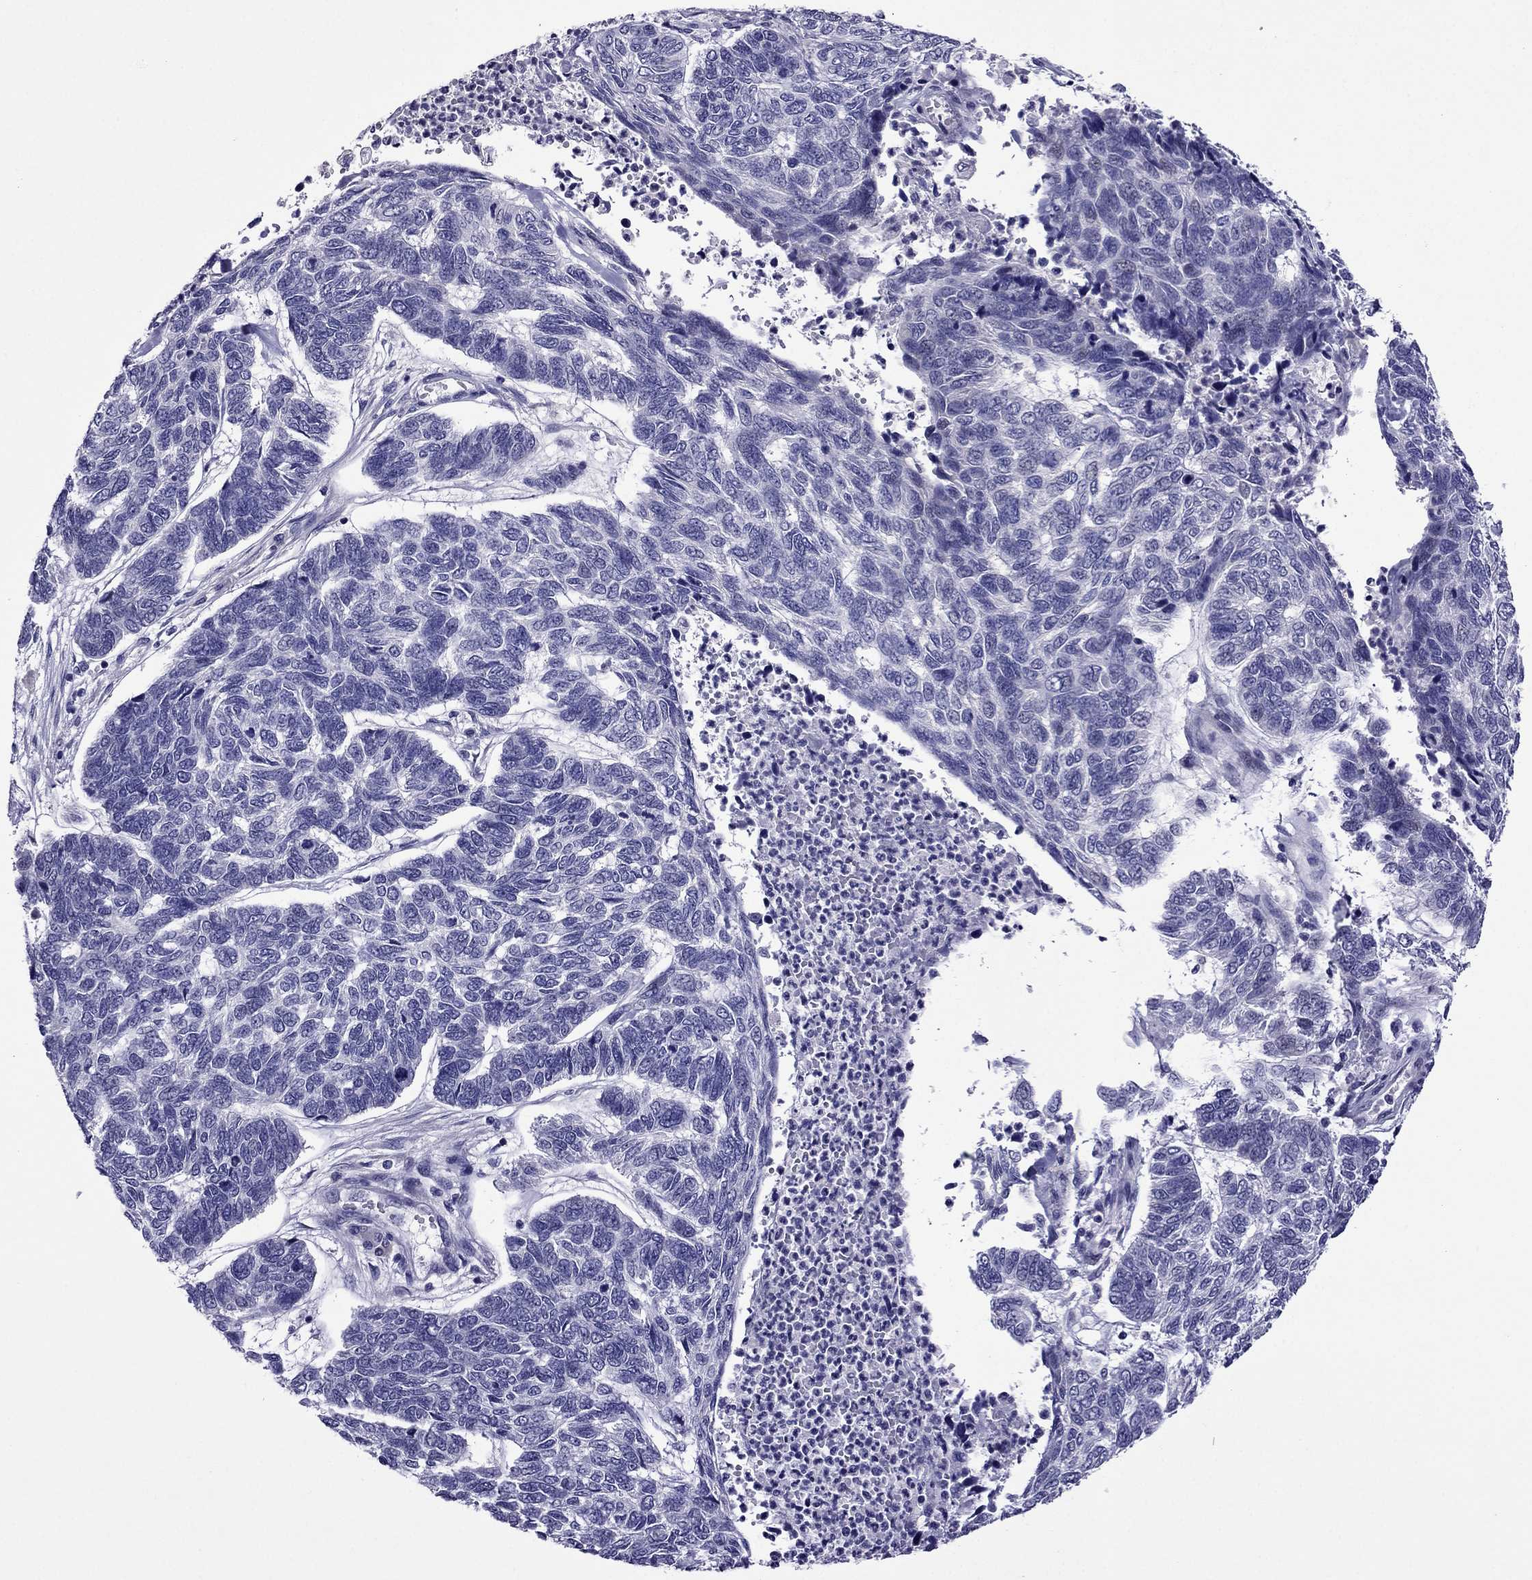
{"staining": {"intensity": "negative", "quantity": "none", "location": "none"}, "tissue": "skin cancer", "cell_type": "Tumor cells", "image_type": "cancer", "snomed": [{"axis": "morphology", "description": "Basal cell carcinoma"}, {"axis": "topography", "description": "Skin"}], "caption": "Photomicrograph shows no significant protein expression in tumor cells of basal cell carcinoma (skin).", "gene": "SPTBN4", "patient": {"sex": "female", "age": 65}}